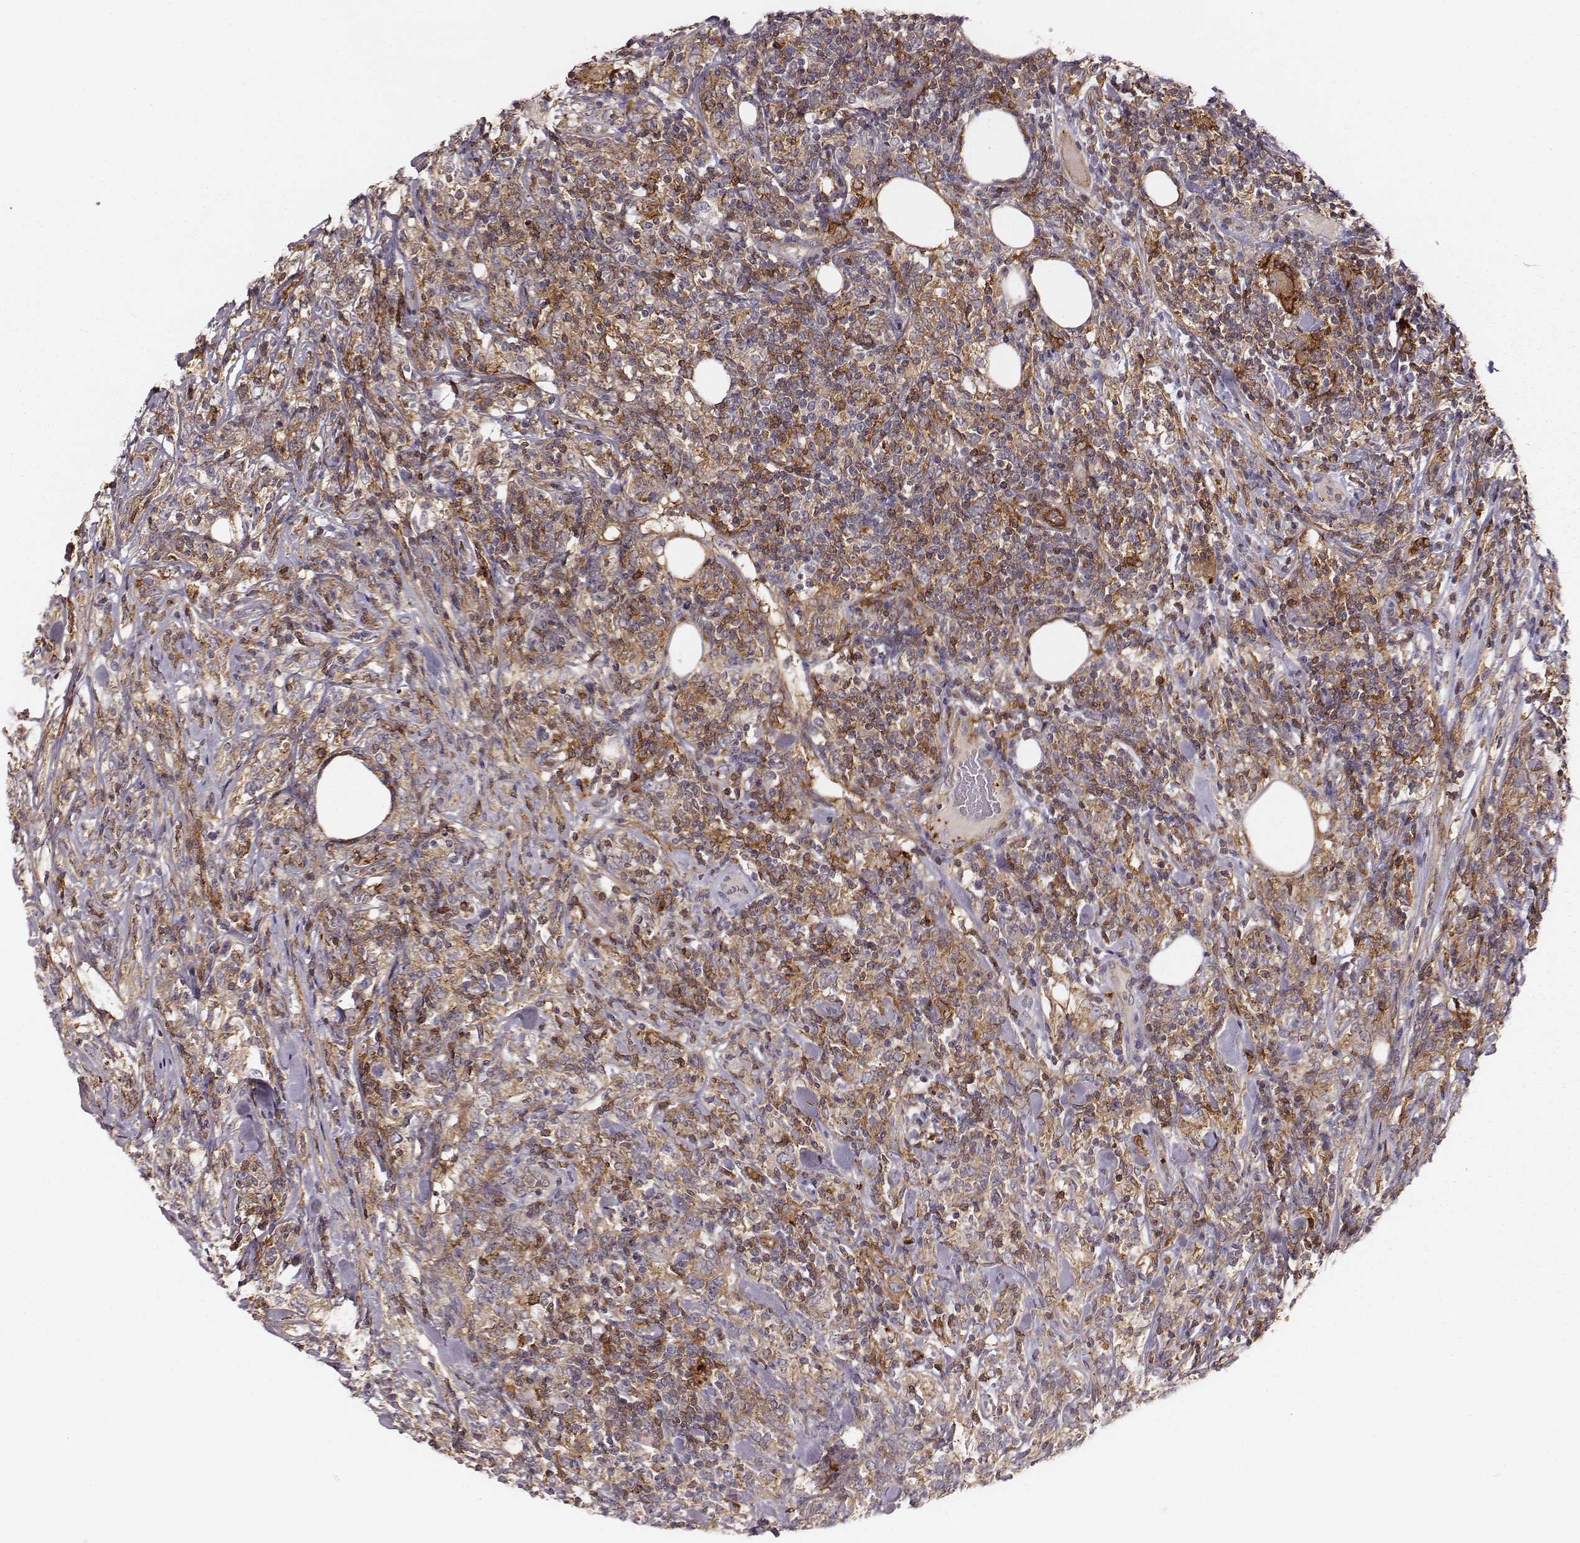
{"staining": {"intensity": "weak", "quantity": ">75%", "location": "cytoplasmic/membranous"}, "tissue": "lymphoma", "cell_type": "Tumor cells", "image_type": "cancer", "snomed": [{"axis": "morphology", "description": "Malignant lymphoma, non-Hodgkin's type, High grade"}, {"axis": "topography", "description": "Lymph node"}], "caption": "This histopathology image demonstrates IHC staining of human lymphoma, with low weak cytoplasmic/membranous positivity in about >75% of tumor cells.", "gene": "ZYX", "patient": {"sex": "female", "age": 84}}